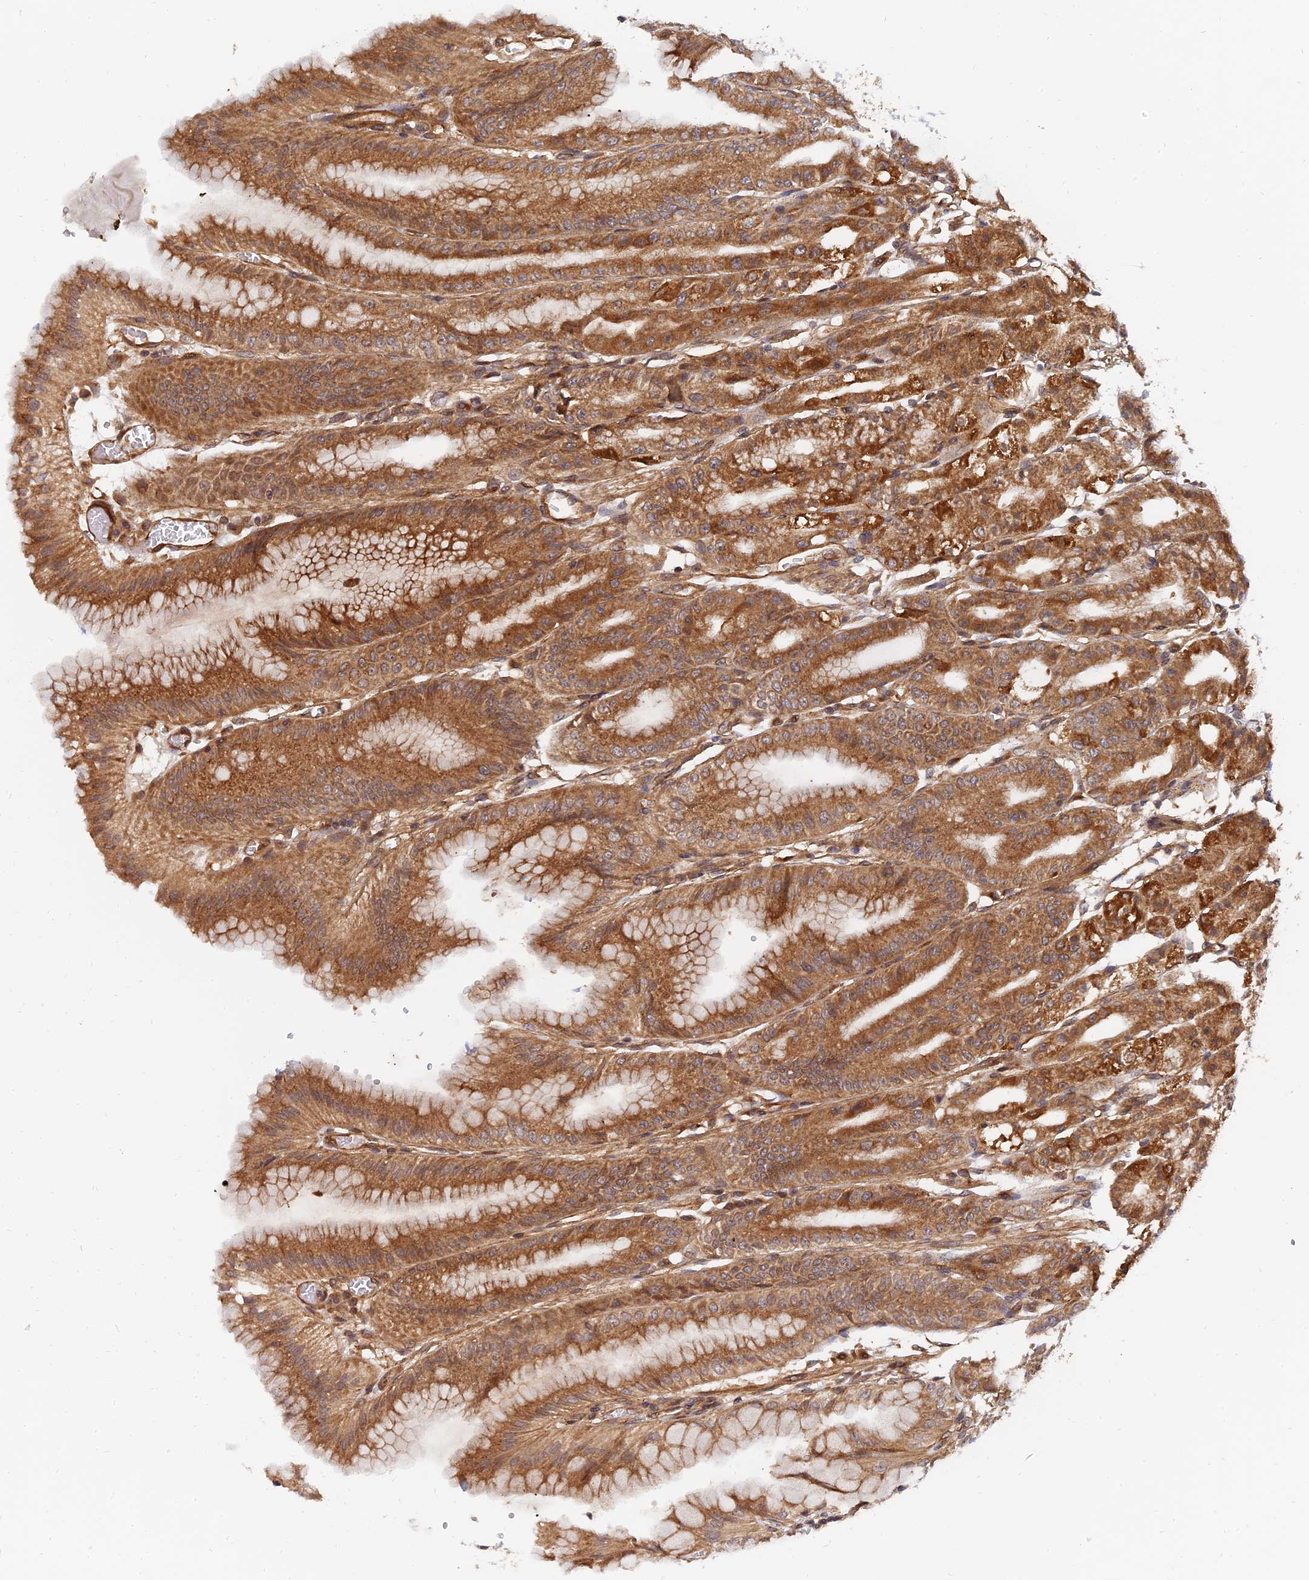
{"staining": {"intensity": "strong", "quantity": ">75%", "location": "cytoplasmic/membranous,nuclear"}, "tissue": "stomach", "cell_type": "Glandular cells", "image_type": "normal", "snomed": [{"axis": "morphology", "description": "Normal tissue, NOS"}, {"axis": "topography", "description": "Stomach, lower"}], "caption": "Immunohistochemical staining of unremarkable human stomach reveals >75% levels of strong cytoplasmic/membranous,nuclear protein positivity in about >75% of glandular cells. Nuclei are stained in blue.", "gene": "WDR41", "patient": {"sex": "male", "age": 71}}